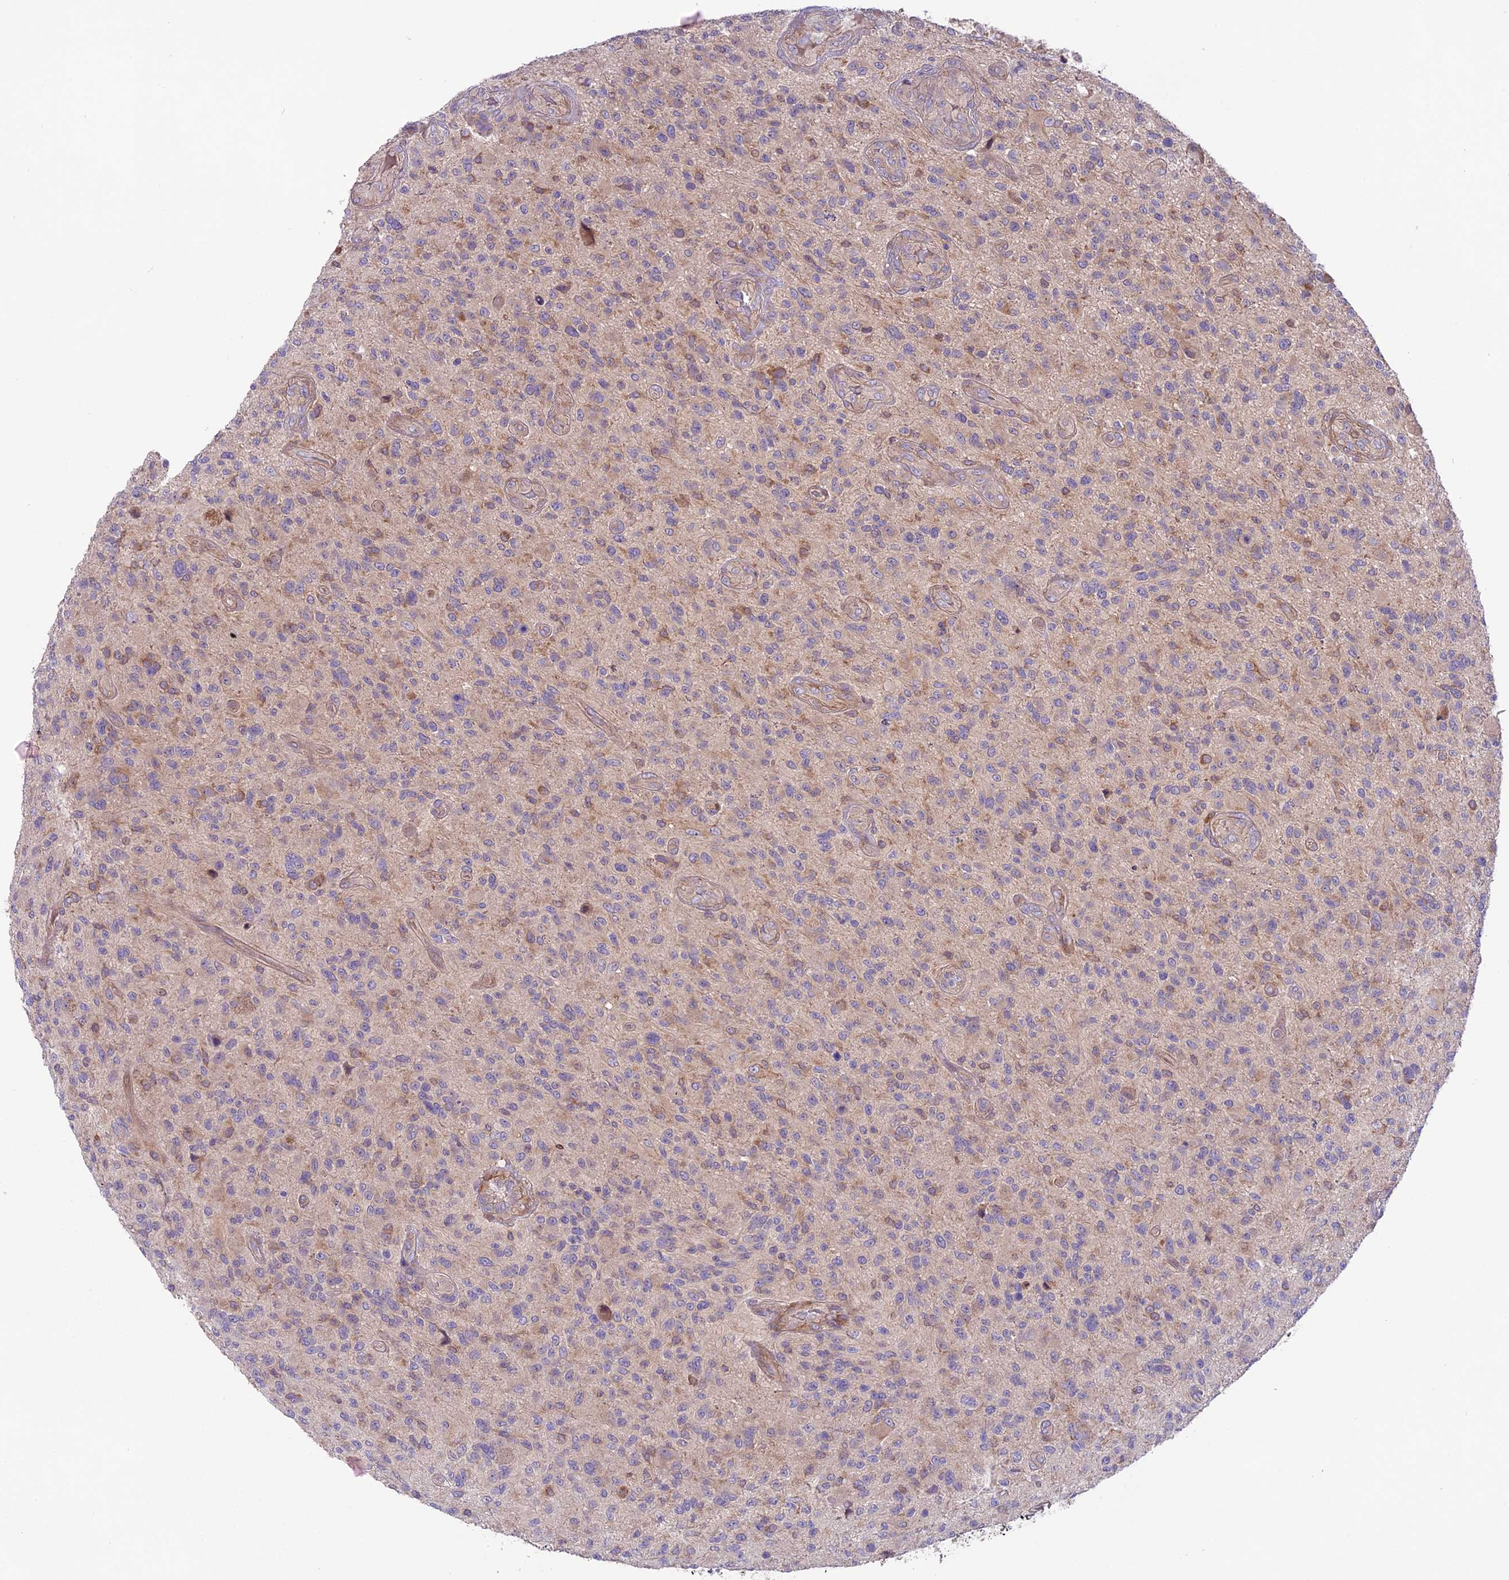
{"staining": {"intensity": "negative", "quantity": "none", "location": "none"}, "tissue": "glioma", "cell_type": "Tumor cells", "image_type": "cancer", "snomed": [{"axis": "morphology", "description": "Glioma, malignant, High grade"}, {"axis": "topography", "description": "Brain"}], "caption": "Immunohistochemical staining of glioma shows no significant staining in tumor cells. The staining was performed using DAB (3,3'-diaminobenzidine) to visualize the protein expression in brown, while the nuclei were stained in blue with hematoxylin (Magnification: 20x).", "gene": "COG8", "patient": {"sex": "male", "age": 47}}